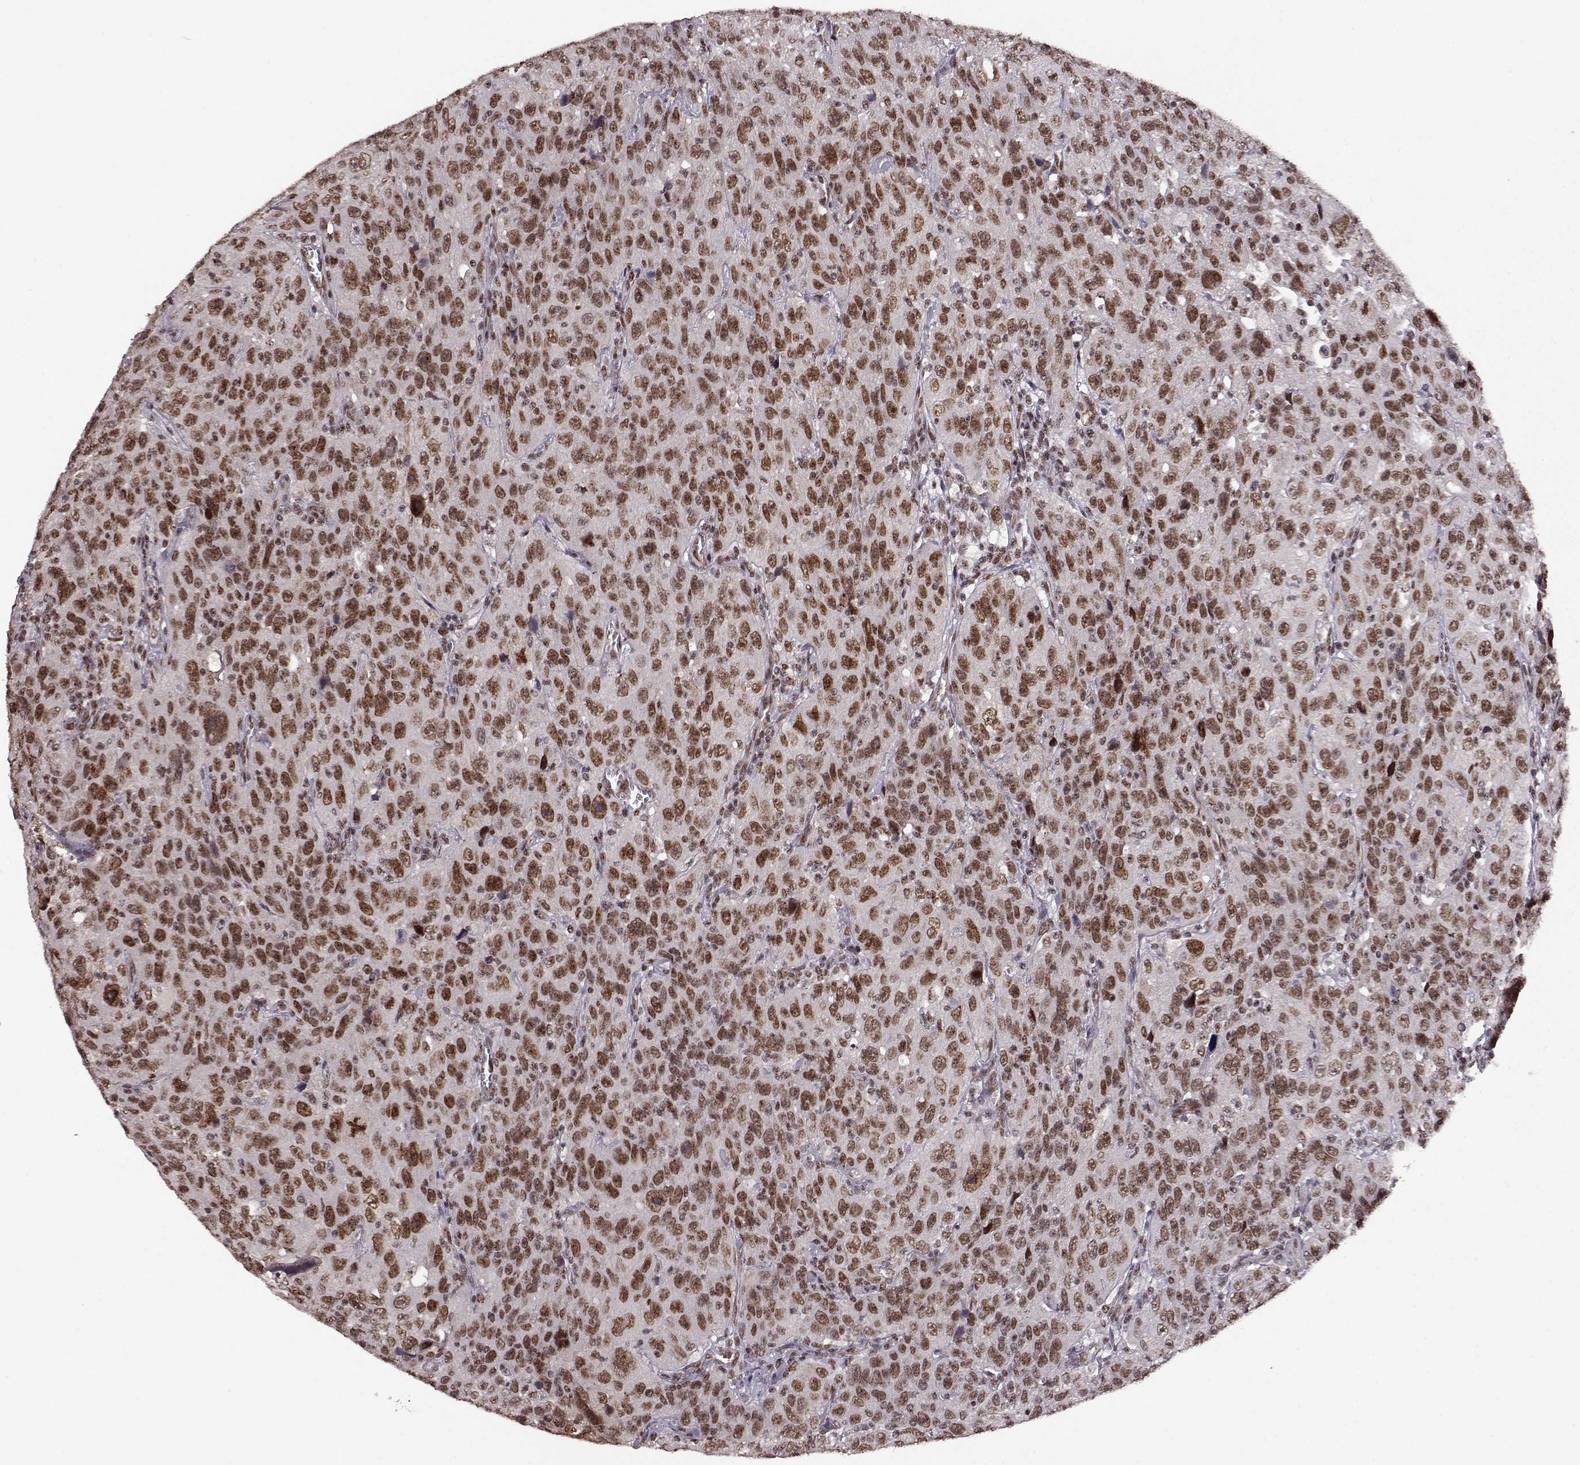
{"staining": {"intensity": "moderate", "quantity": ">75%", "location": "nuclear"}, "tissue": "urothelial cancer", "cell_type": "Tumor cells", "image_type": "cancer", "snomed": [{"axis": "morphology", "description": "Urothelial carcinoma, NOS"}, {"axis": "morphology", "description": "Urothelial carcinoma, High grade"}, {"axis": "topography", "description": "Urinary bladder"}], "caption": "A high-resolution micrograph shows IHC staining of transitional cell carcinoma, which displays moderate nuclear positivity in about >75% of tumor cells.", "gene": "RRAGD", "patient": {"sex": "female", "age": 73}}